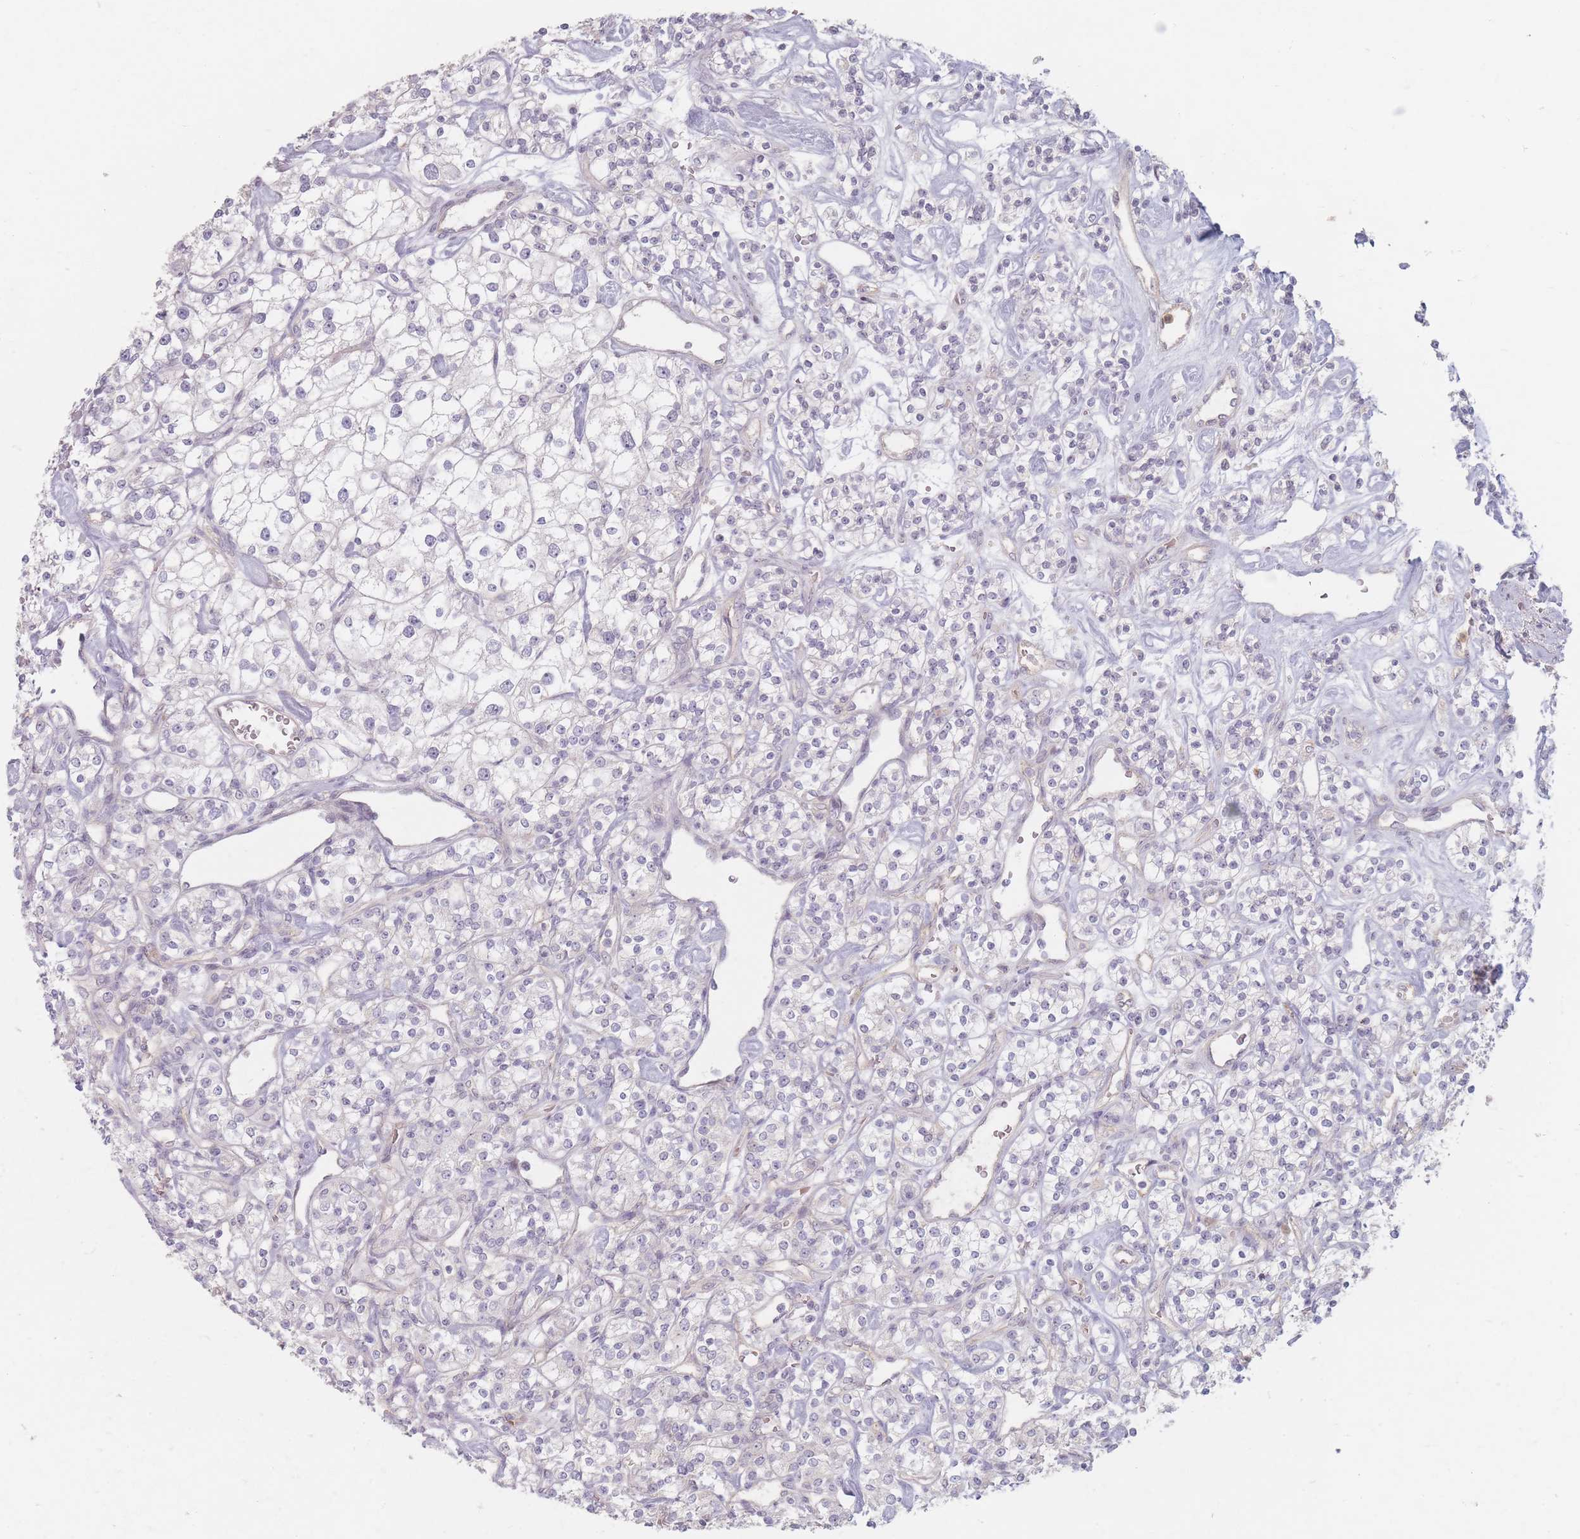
{"staining": {"intensity": "negative", "quantity": "none", "location": "none"}, "tissue": "renal cancer", "cell_type": "Tumor cells", "image_type": "cancer", "snomed": [{"axis": "morphology", "description": "Adenocarcinoma, NOS"}, {"axis": "topography", "description": "Kidney"}], "caption": "Renal cancer stained for a protein using IHC shows no positivity tumor cells.", "gene": "CHCHD7", "patient": {"sex": "male", "age": 77}}